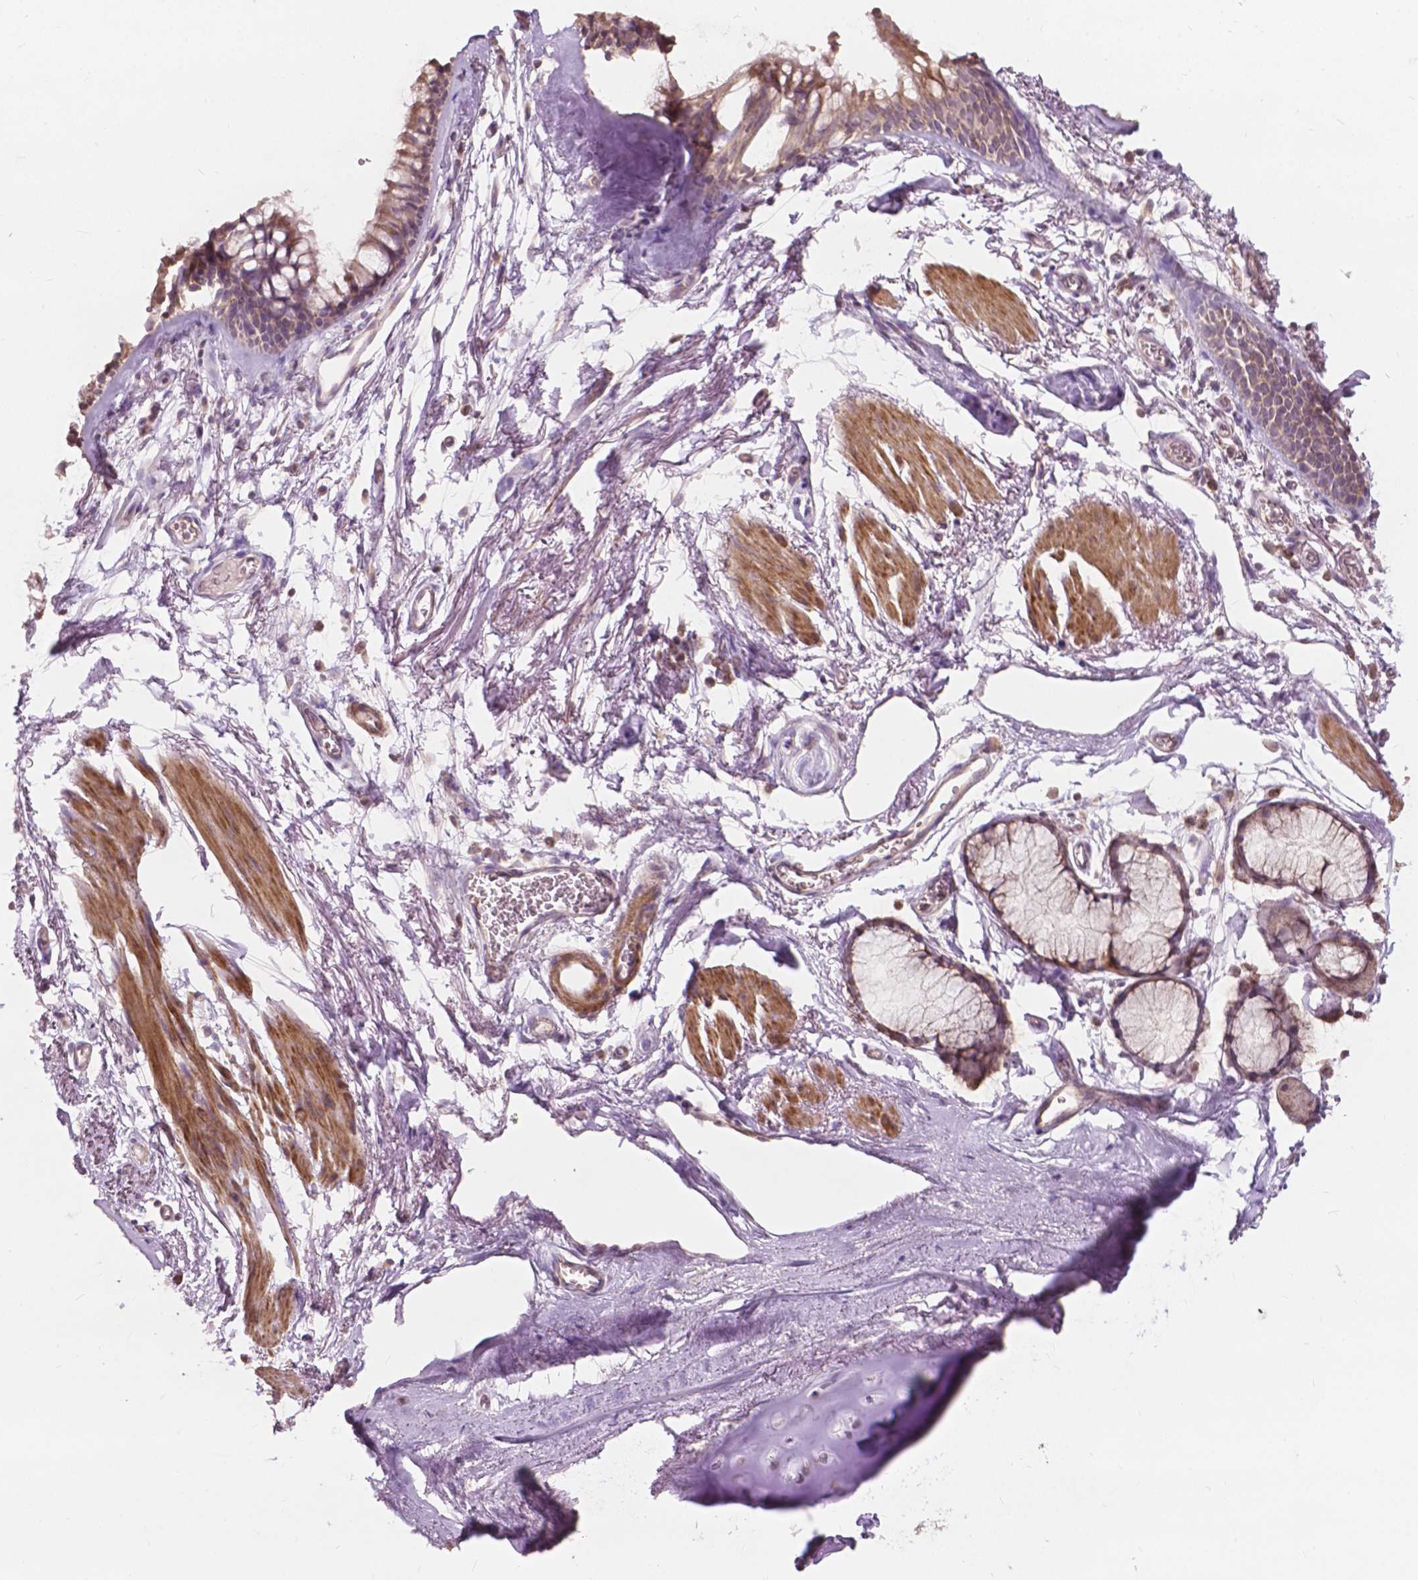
{"staining": {"intensity": "negative", "quantity": "none", "location": "none"}, "tissue": "adipose tissue", "cell_type": "Adipocytes", "image_type": "normal", "snomed": [{"axis": "morphology", "description": "Normal tissue, NOS"}, {"axis": "topography", "description": "Cartilage tissue"}, {"axis": "topography", "description": "Bronchus"}], "caption": "Adipocytes are negative for protein expression in unremarkable human adipose tissue. The staining is performed using DAB (3,3'-diaminobenzidine) brown chromogen with nuclei counter-stained in using hematoxylin.", "gene": "NDUFA10", "patient": {"sex": "female", "age": 79}}